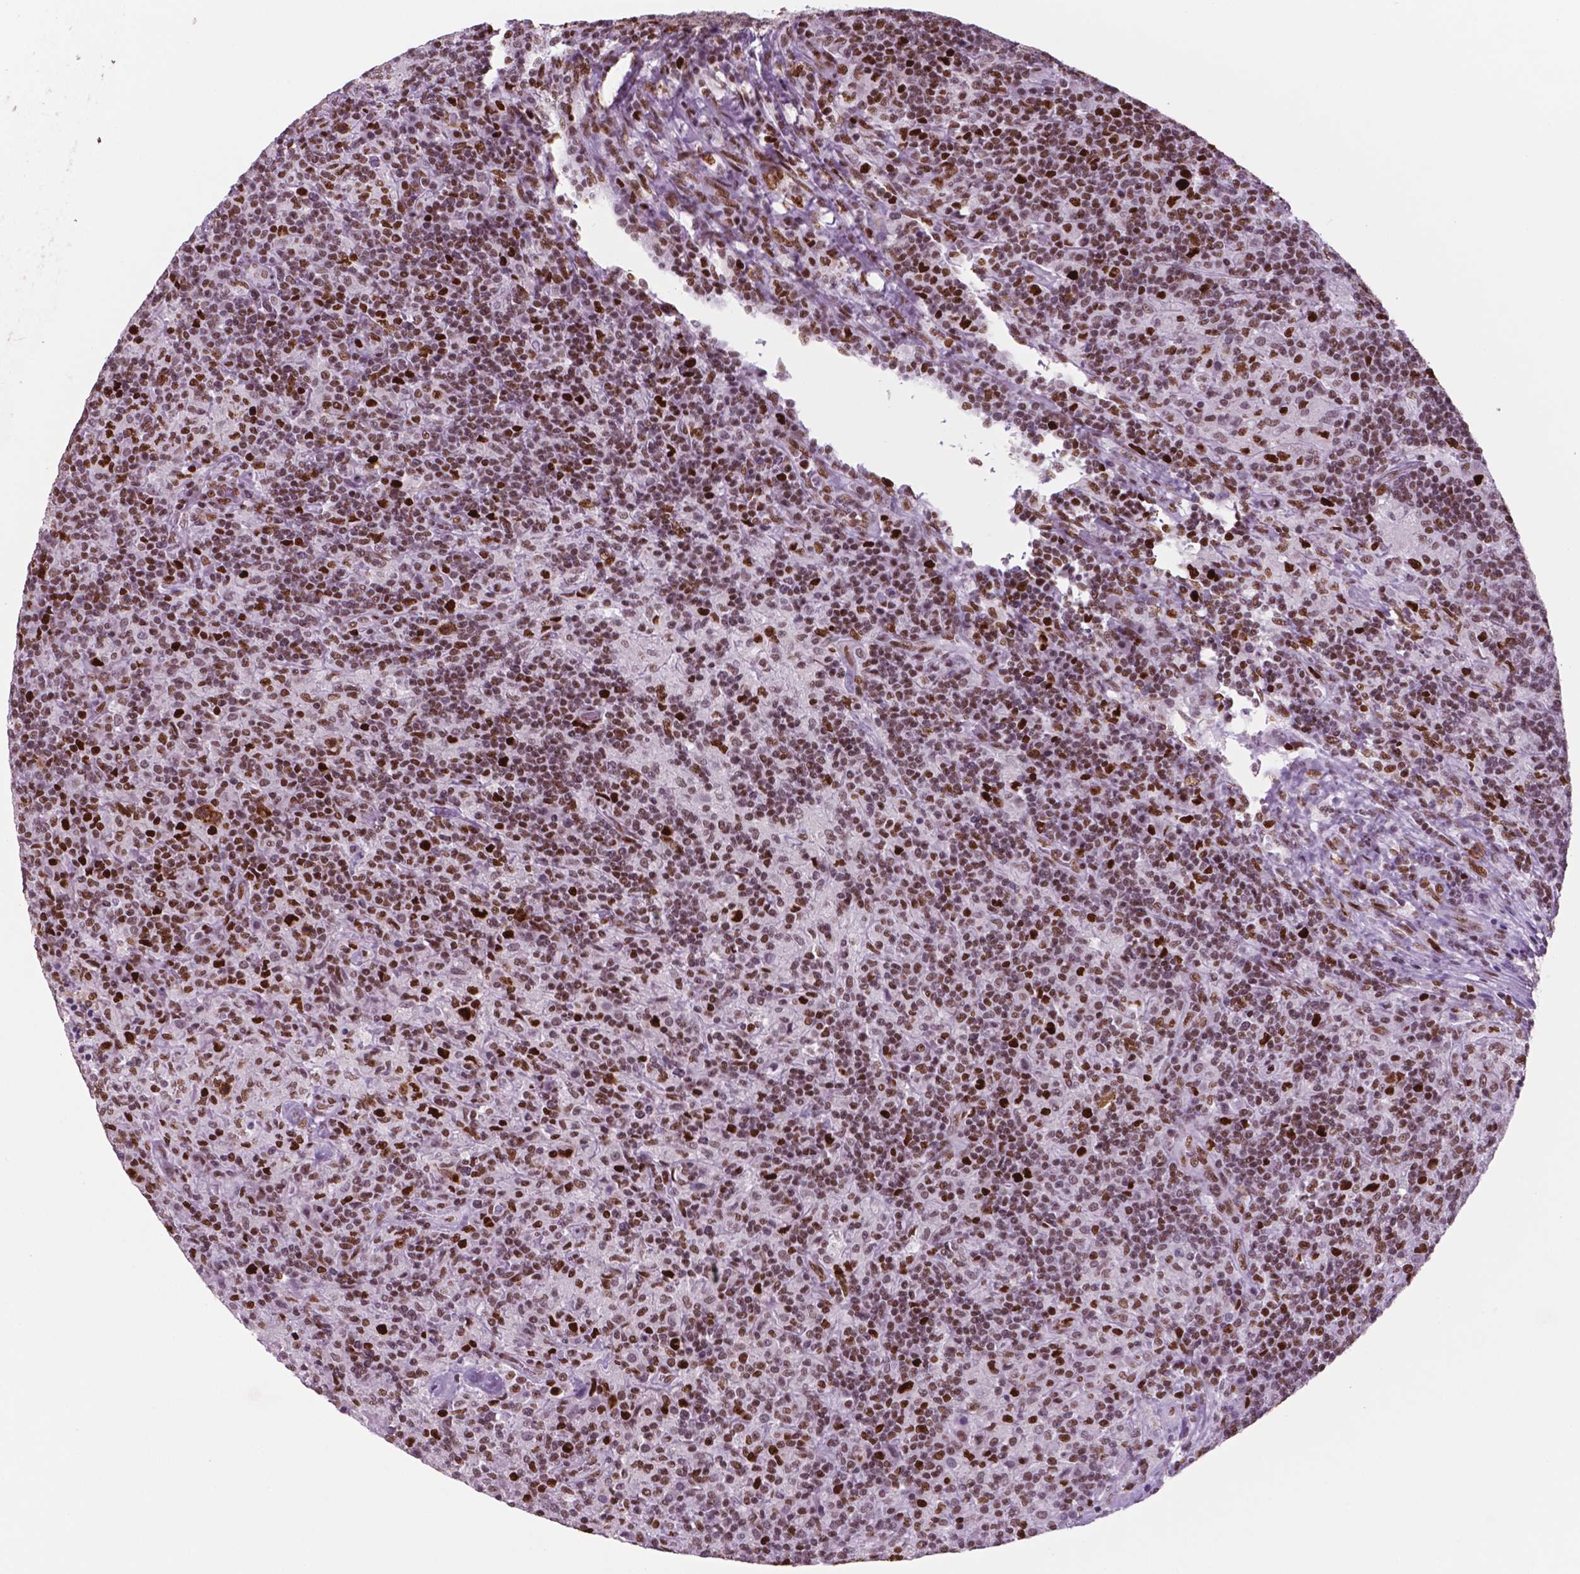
{"staining": {"intensity": "moderate", "quantity": ">75%", "location": "nuclear"}, "tissue": "lymphoma", "cell_type": "Tumor cells", "image_type": "cancer", "snomed": [{"axis": "morphology", "description": "Hodgkin's disease, NOS"}, {"axis": "topography", "description": "Lymph node"}], "caption": "This histopathology image demonstrates immunohistochemistry staining of Hodgkin's disease, with medium moderate nuclear staining in about >75% of tumor cells.", "gene": "MSH6", "patient": {"sex": "male", "age": 70}}